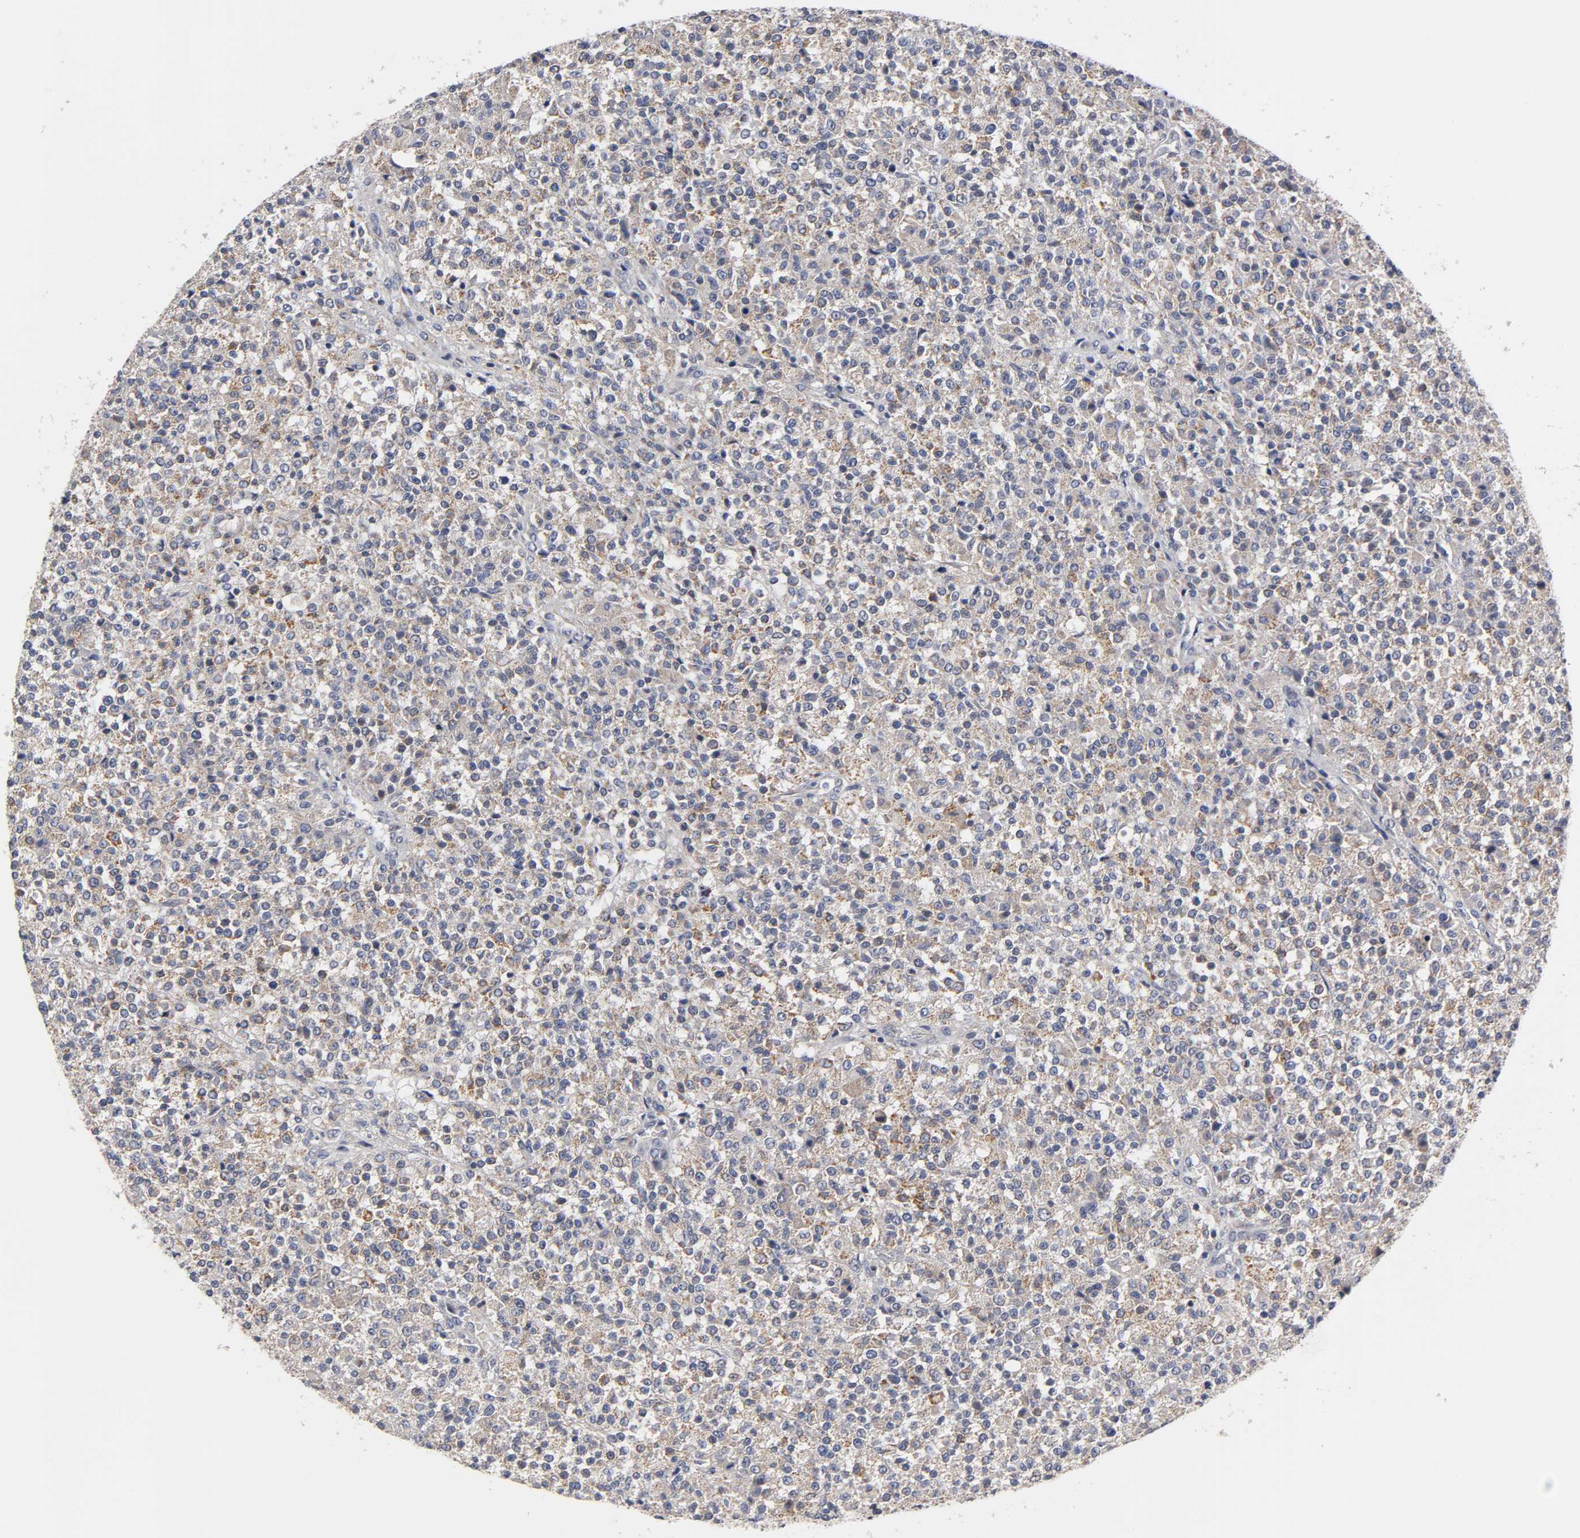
{"staining": {"intensity": "moderate", "quantity": ">75%", "location": "cytoplasmic/membranous"}, "tissue": "testis cancer", "cell_type": "Tumor cells", "image_type": "cancer", "snomed": [{"axis": "morphology", "description": "Seminoma, NOS"}, {"axis": "topography", "description": "Testis"}], "caption": "Seminoma (testis) stained with a protein marker demonstrates moderate staining in tumor cells.", "gene": "GSTZ1", "patient": {"sex": "male", "age": 59}}